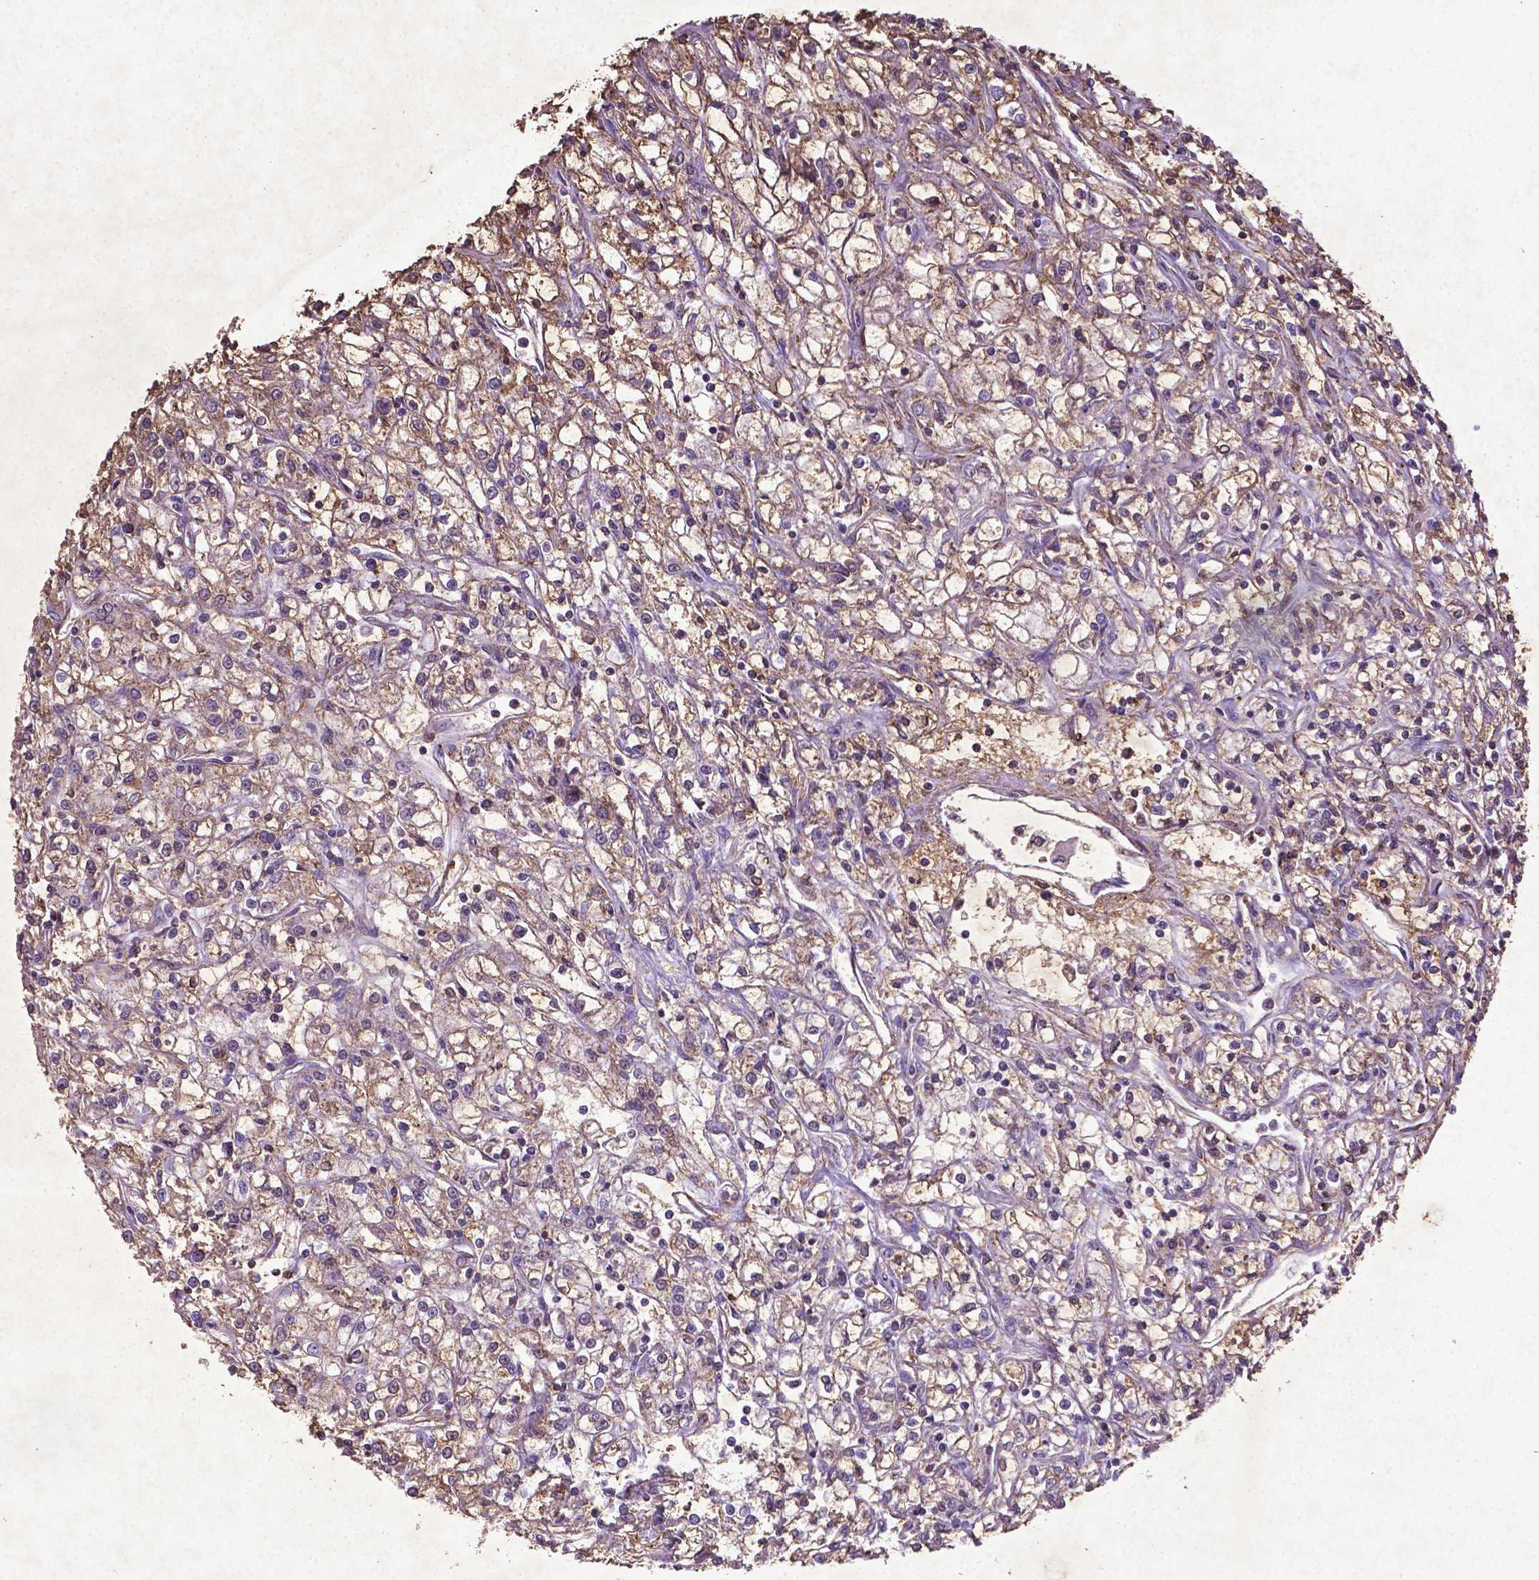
{"staining": {"intensity": "weak", "quantity": ">75%", "location": "cytoplasmic/membranous"}, "tissue": "renal cancer", "cell_type": "Tumor cells", "image_type": "cancer", "snomed": [{"axis": "morphology", "description": "Adenocarcinoma, NOS"}, {"axis": "topography", "description": "Kidney"}], "caption": "Renal cancer tissue displays weak cytoplasmic/membranous expression in approximately >75% of tumor cells Using DAB (3,3'-diaminobenzidine) (brown) and hematoxylin (blue) stains, captured at high magnification using brightfield microscopy.", "gene": "MTOR", "patient": {"sex": "female", "age": 59}}